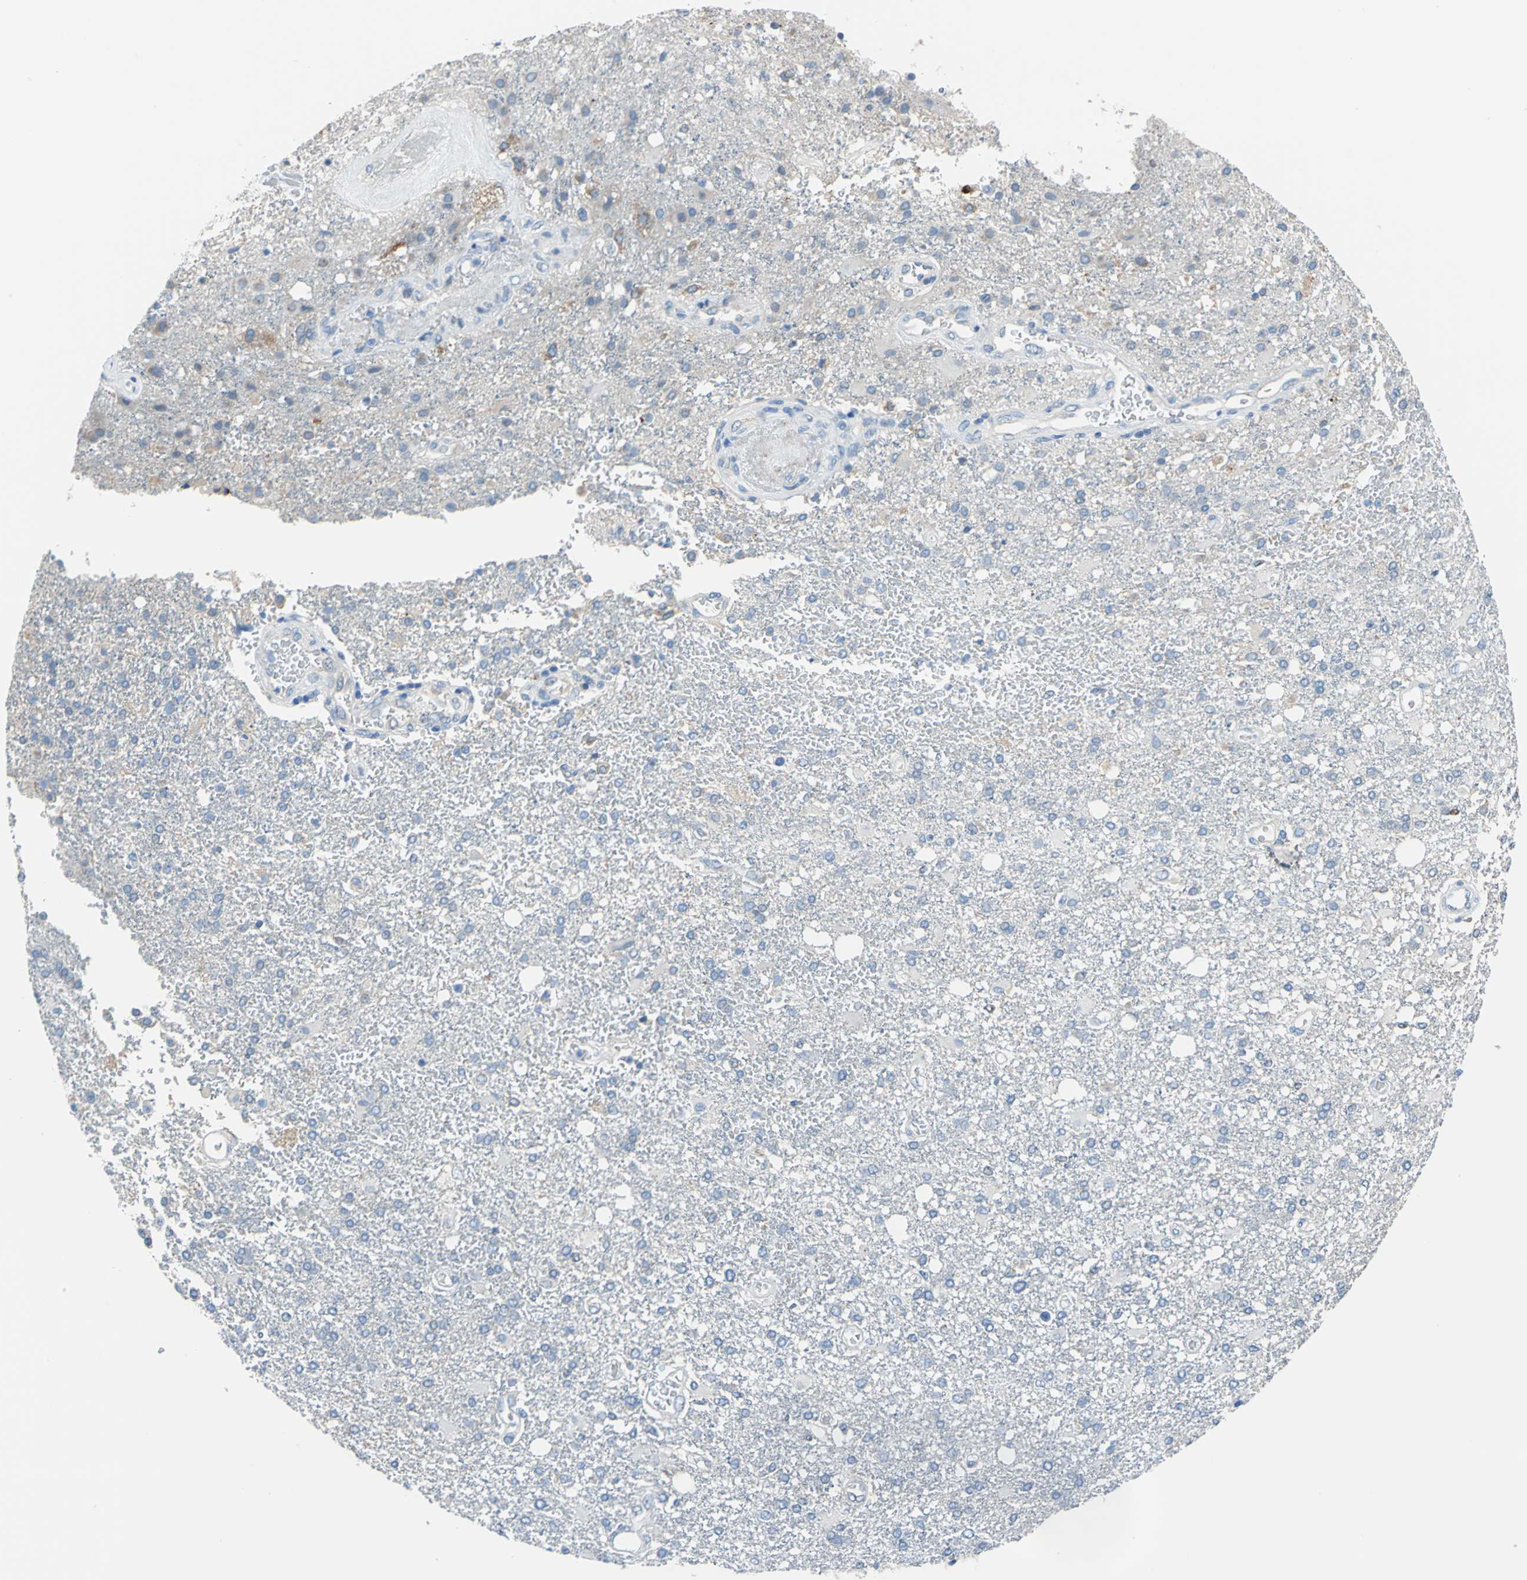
{"staining": {"intensity": "weak", "quantity": "<25%", "location": "cytoplasmic/membranous"}, "tissue": "glioma", "cell_type": "Tumor cells", "image_type": "cancer", "snomed": [{"axis": "morphology", "description": "Glioma, malignant, High grade"}, {"axis": "topography", "description": "Cerebral cortex"}], "caption": "The immunohistochemistry (IHC) histopathology image has no significant staining in tumor cells of malignant glioma (high-grade) tissue. Brightfield microscopy of immunohistochemistry stained with DAB (brown) and hematoxylin (blue), captured at high magnification.", "gene": "MUC4", "patient": {"sex": "male", "age": 79}}